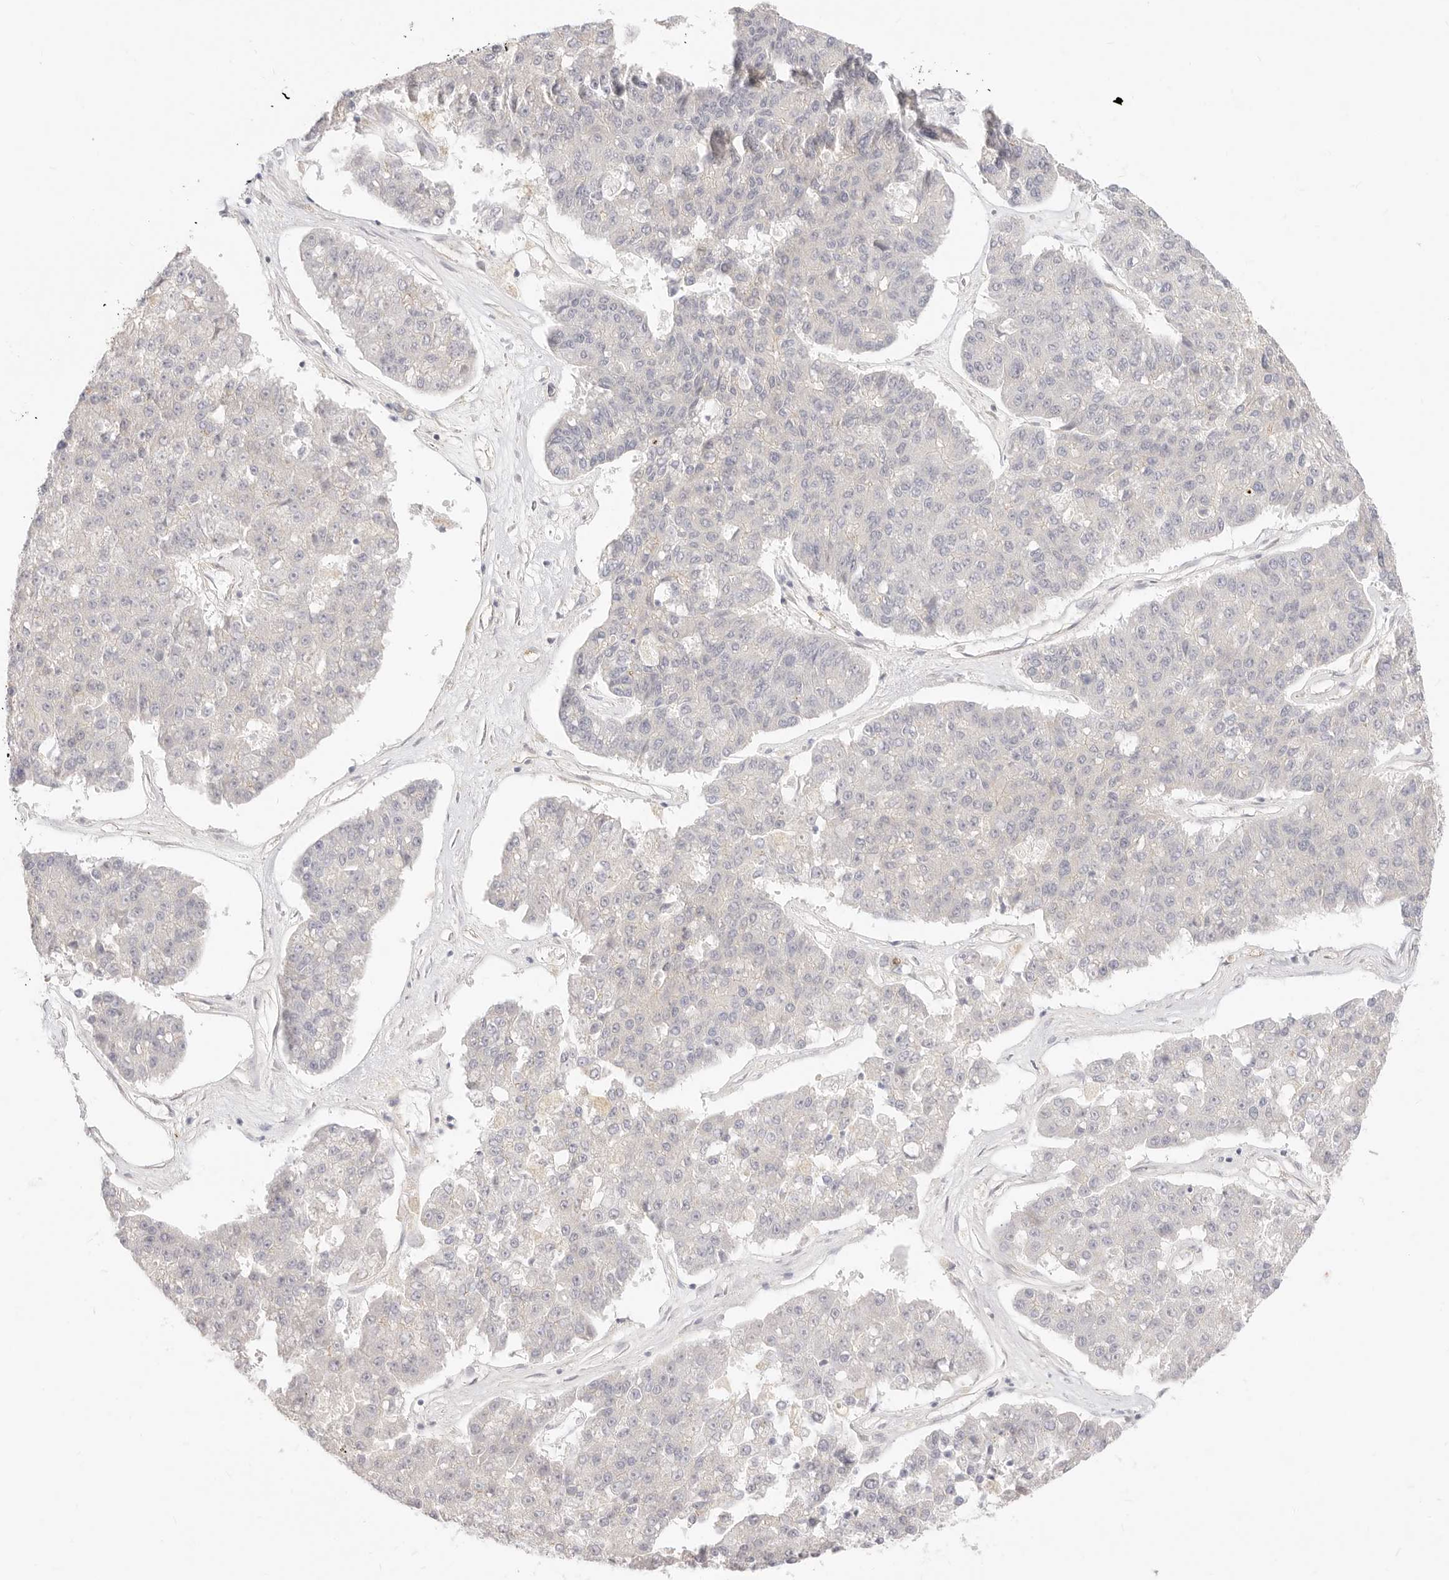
{"staining": {"intensity": "negative", "quantity": "none", "location": "none"}, "tissue": "pancreatic cancer", "cell_type": "Tumor cells", "image_type": "cancer", "snomed": [{"axis": "morphology", "description": "Adenocarcinoma, NOS"}, {"axis": "topography", "description": "Pancreas"}], "caption": "Immunohistochemistry (IHC) histopathology image of human pancreatic adenocarcinoma stained for a protein (brown), which shows no positivity in tumor cells. (Stains: DAB immunohistochemistry (IHC) with hematoxylin counter stain, Microscopy: brightfield microscopy at high magnification).", "gene": "UBXN10", "patient": {"sex": "male", "age": 50}}